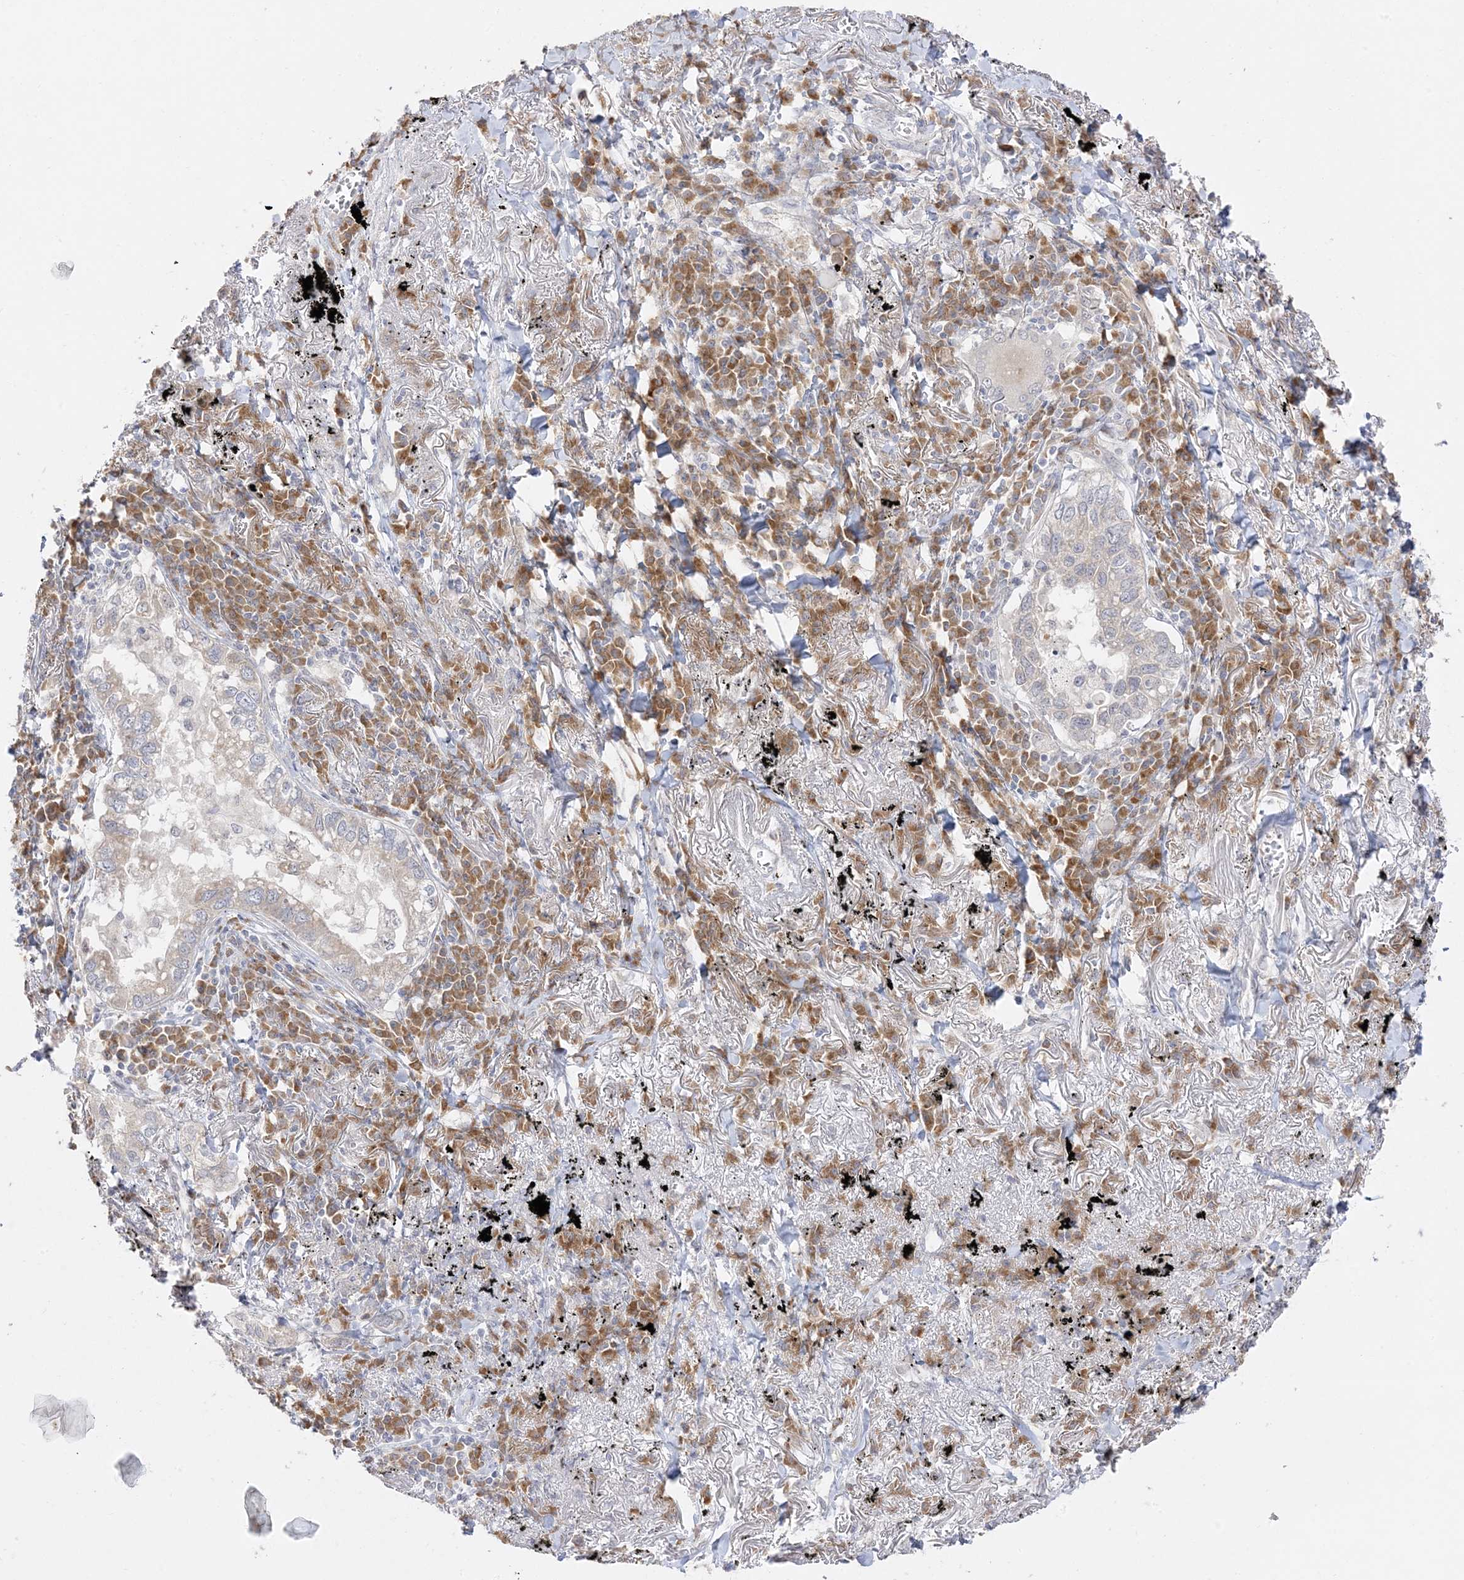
{"staining": {"intensity": "negative", "quantity": "none", "location": "none"}, "tissue": "lung cancer", "cell_type": "Tumor cells", "image_type": "cancer", "snomed": [{"axis": "morphology", "description": "Adenocarcinoma, NOS"}, {"axis": "topography", "description": "Lung"}], "caption": "Immunohistochemical staining of adenocarcinoma (lung) displays no significant expression in tumor cells.", "gene": "C2CD2", "patient": {"sex": "male", "age": 65}}